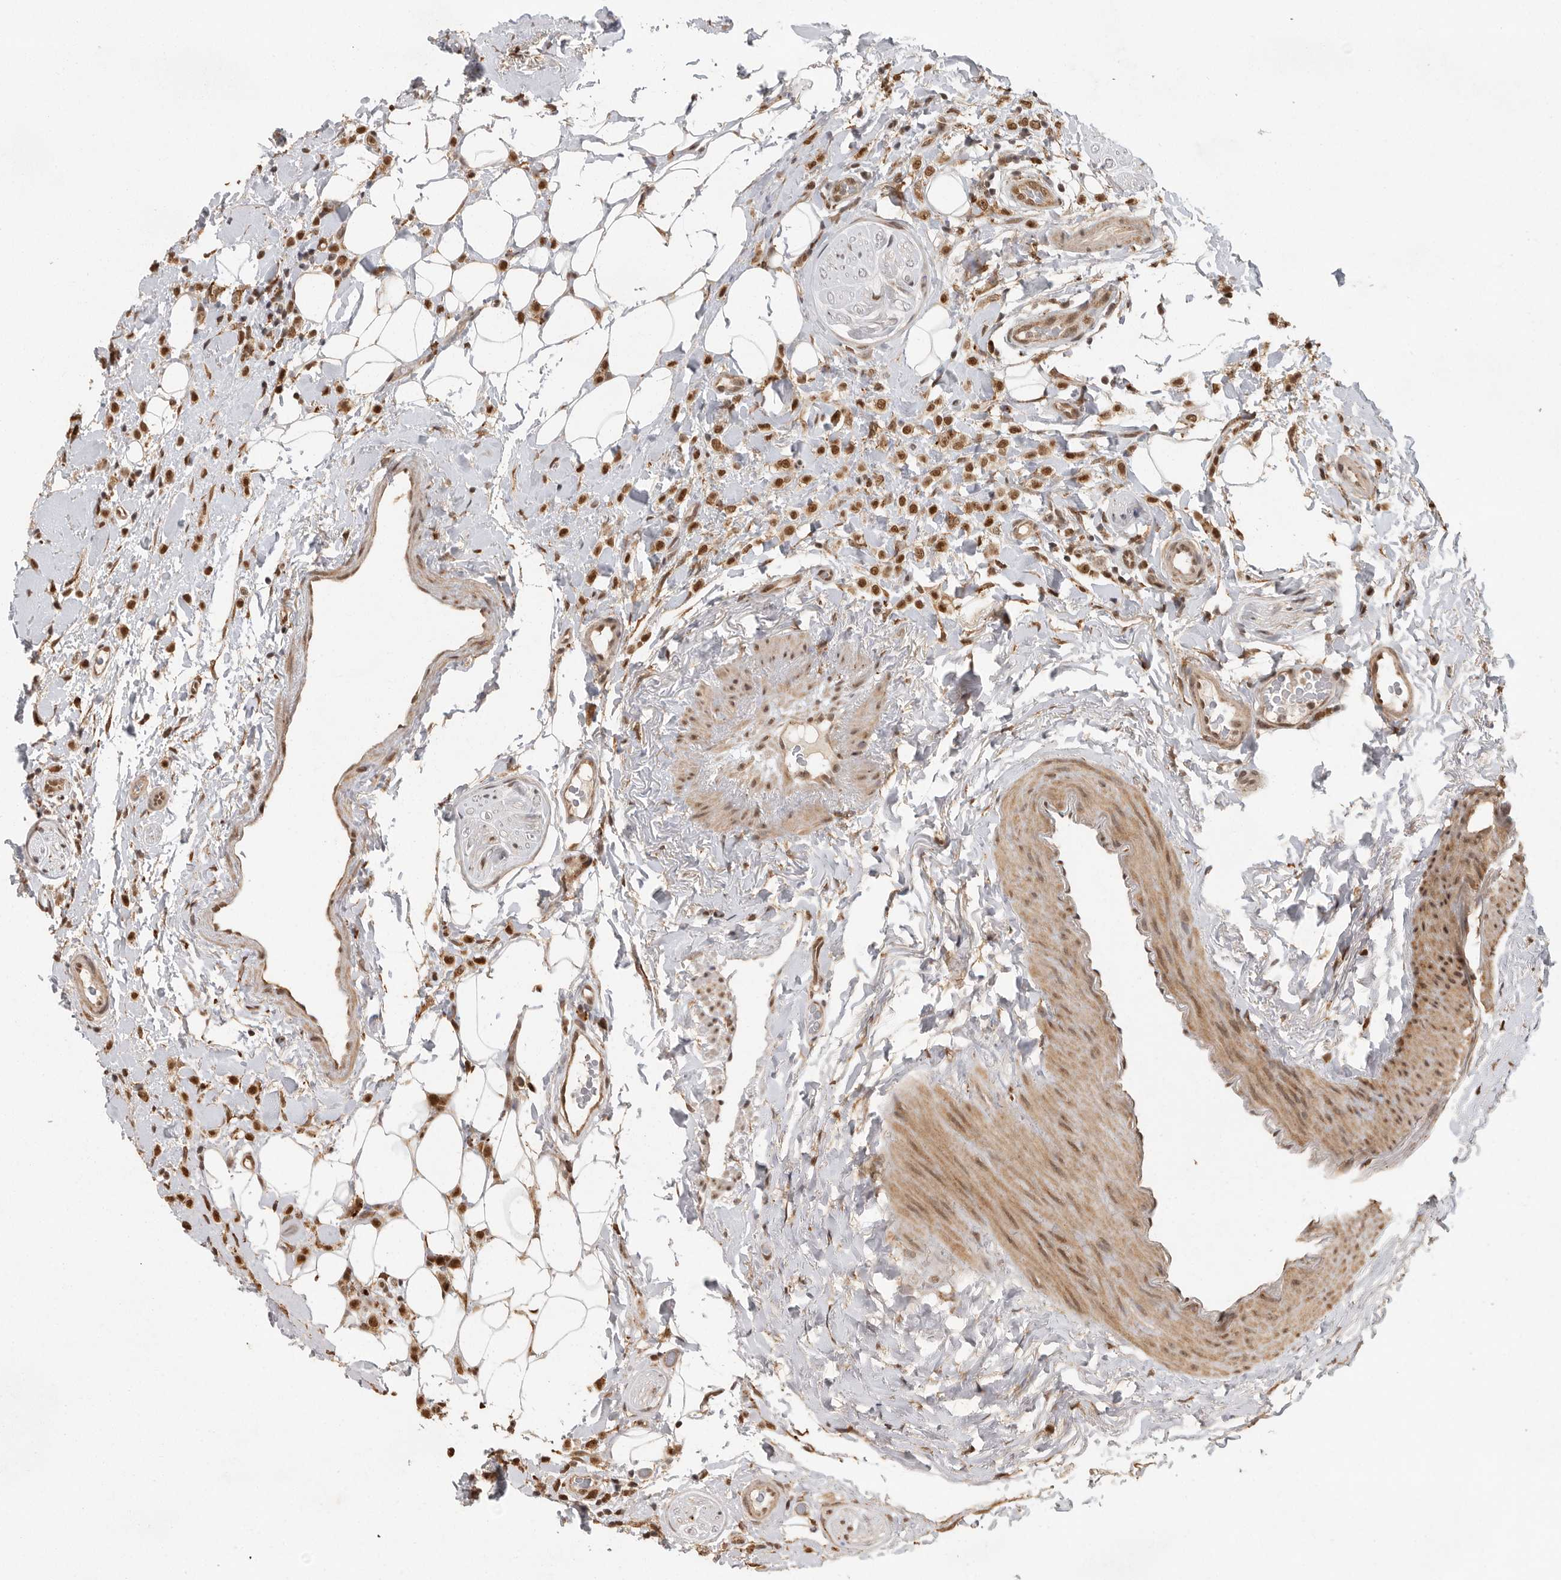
{"staining": {"intensity": "strong", "quantity": ">75%", "location": "cytoplasmic/membranous,nuclear"}, "tissue": "breast cancer", "cell_type": "Tumor cells", "image_type": "cancer", "snomed": [{"axis": "morphology", "description": "Normal tissue, NOS"}, {"axis": "morphology", "description": "Lobular carcinoma"}, {"axis": "topography", "description": "Breast"}], "caption": "Human lobular carcinoma (breast) stained for a protein (brown) shows strong cytoplasmic/membranous and nuclear positive positivity in approximately >75% of tumor cells.", "gene": "ZNF83", "patient": {"sex": "female", "age": 50}}